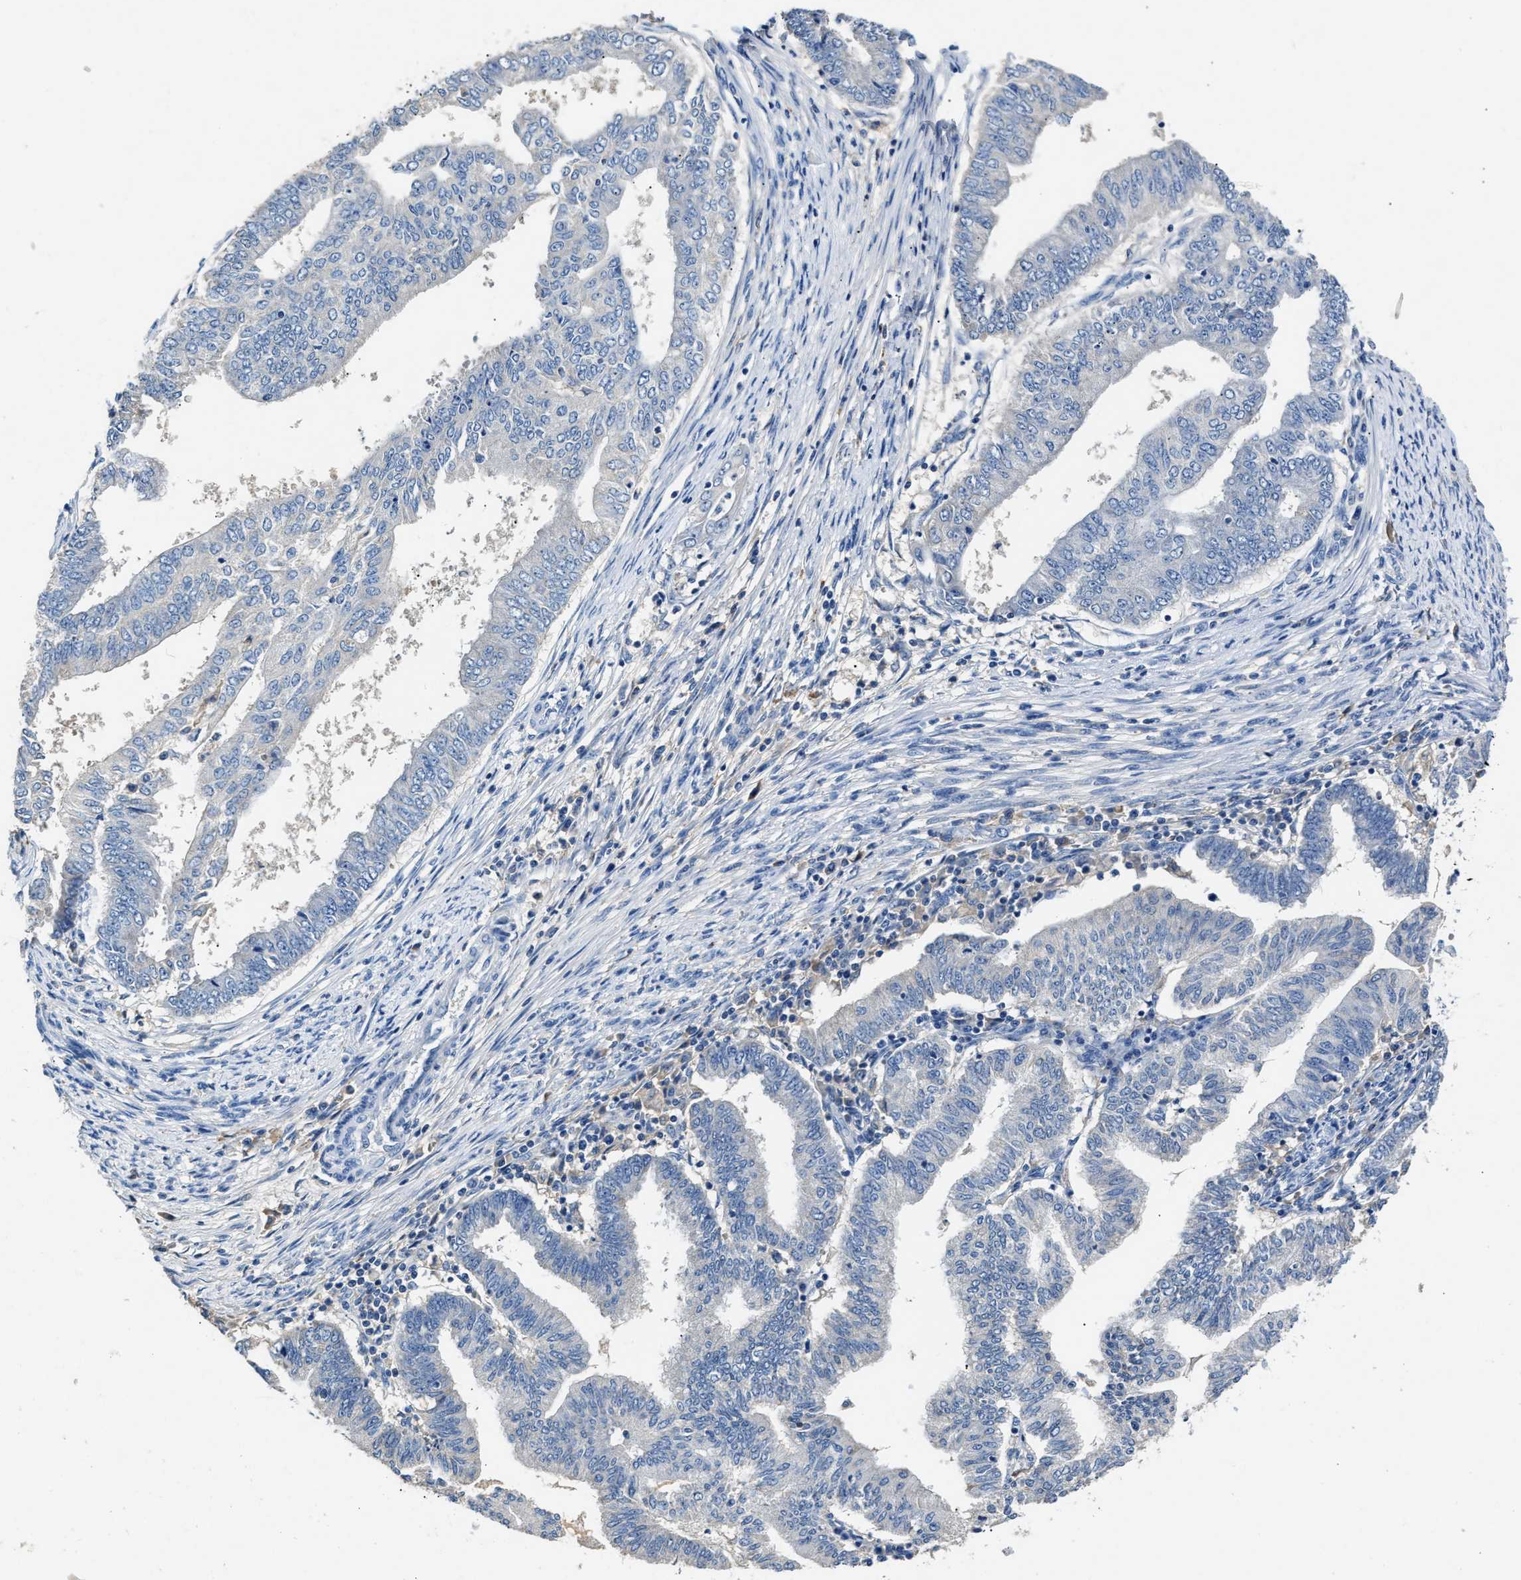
{"staining": {"intensity": "negative", "quantity": "none", "location": "none"}, "tissue": "endometrial cancer", "cell_type": "Tumor cells", "image_type": "cancer", "snomed": [{"axis": "morphology", "description": "Polyp, NOS"}, {"axis": "morphology", "description": "Adenocarcinoma, NOS"}, {"axis": "morphology", "description": "Adenoma, NOS"}, {"axis": "topography", "description": "Endometrium"}], "caption": "The image reveals no staining of tumor cells in adenocarcinoma (endometrial).", "gene": "SLCO2B1", "patient": {"sex": "female", "age": 79}}